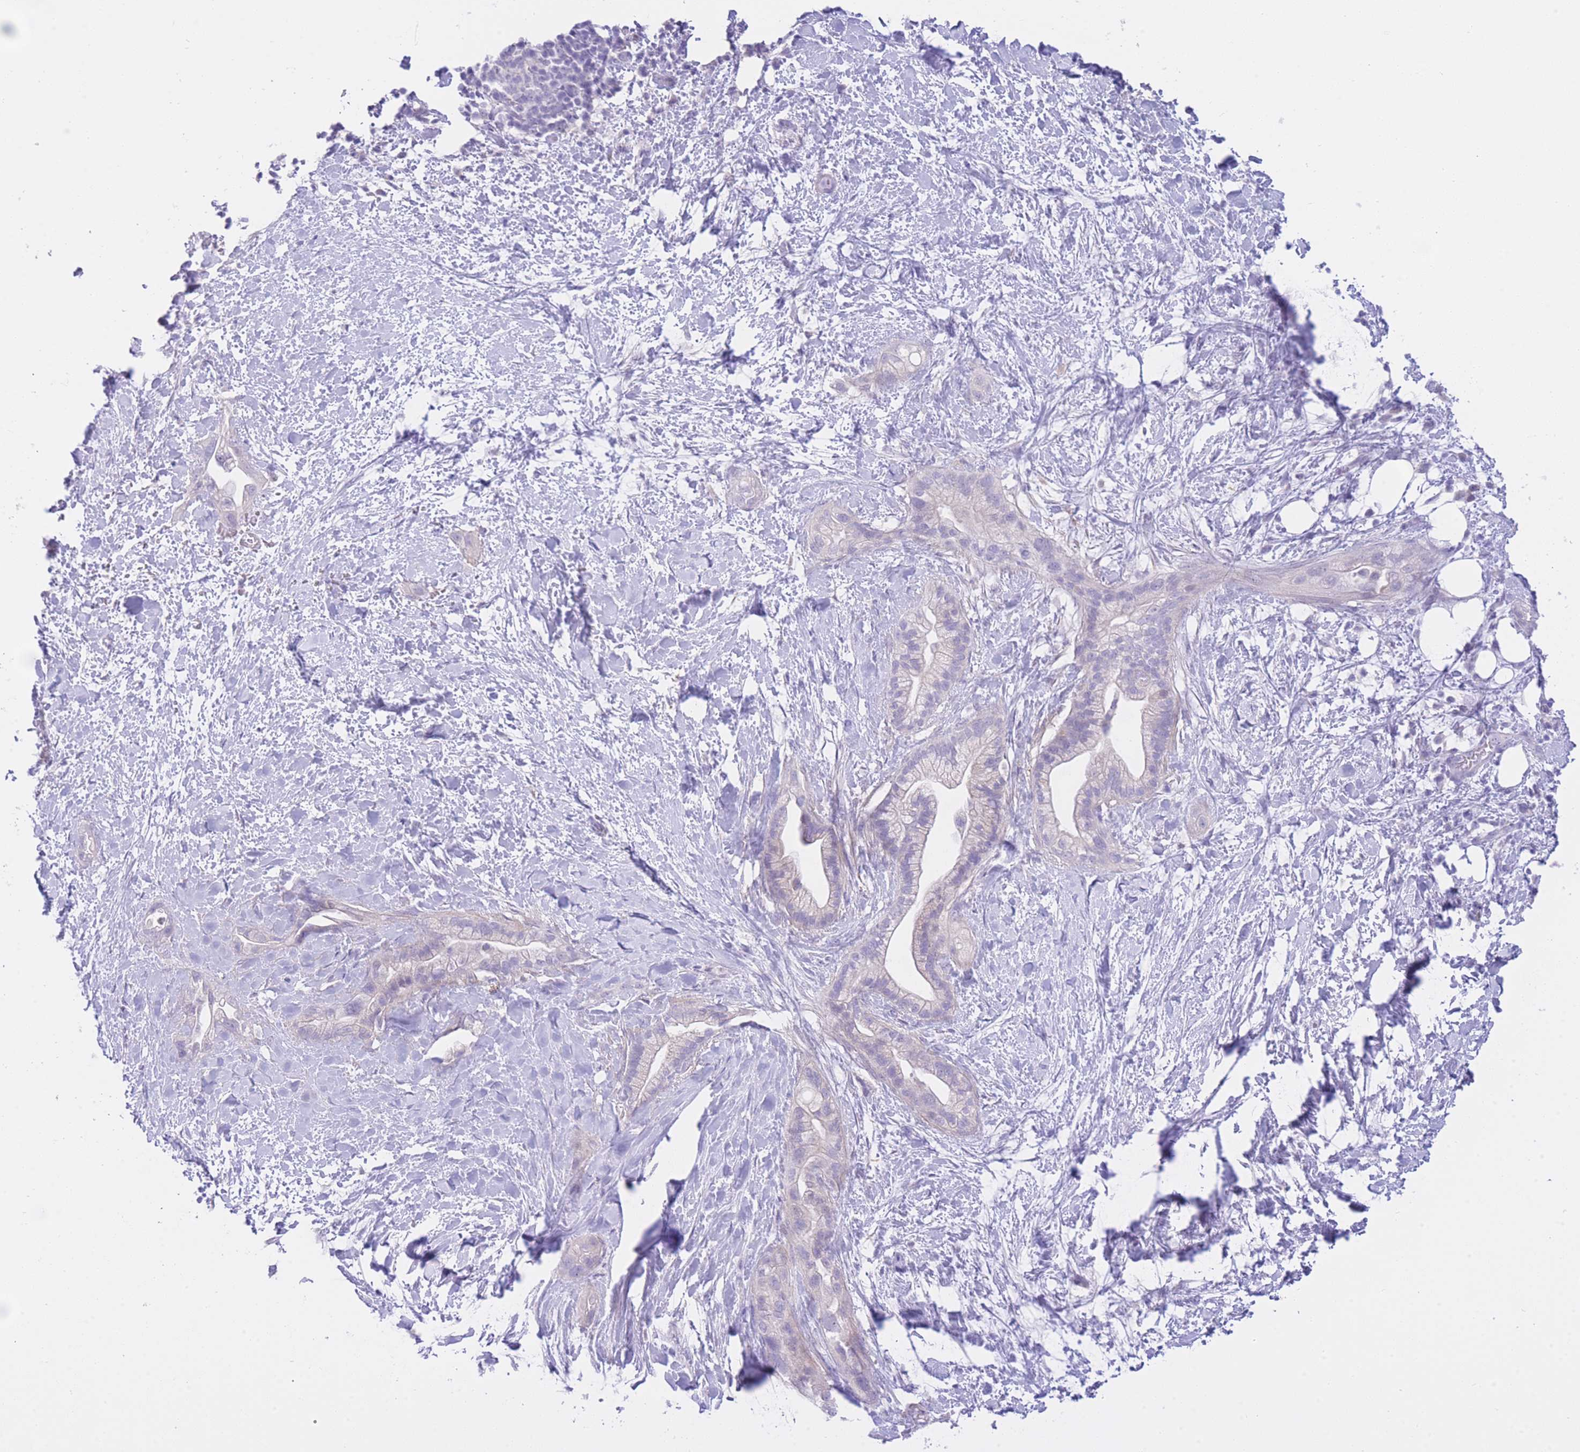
{"staining": {"intensity": "negative", "quantity": "none", "location": "none"}, "tissue": "pancreatic cancer", "cell_type": "Tumor cells", "image_type": "cancer", "snomed": [{"axis": "morphology", "description": "Adenocarcinoma, NOS"}, {"axis": "topography", "description": "Pancreas"}], "caption": "Immunohistochemistry micrograph of neoplastic tissue: human pancreatic cancer stained with DAB displays no significant protein positivity in tumor cells.", "gene": "ZNF212", "patient": {"sex": "male", "age": 44}}